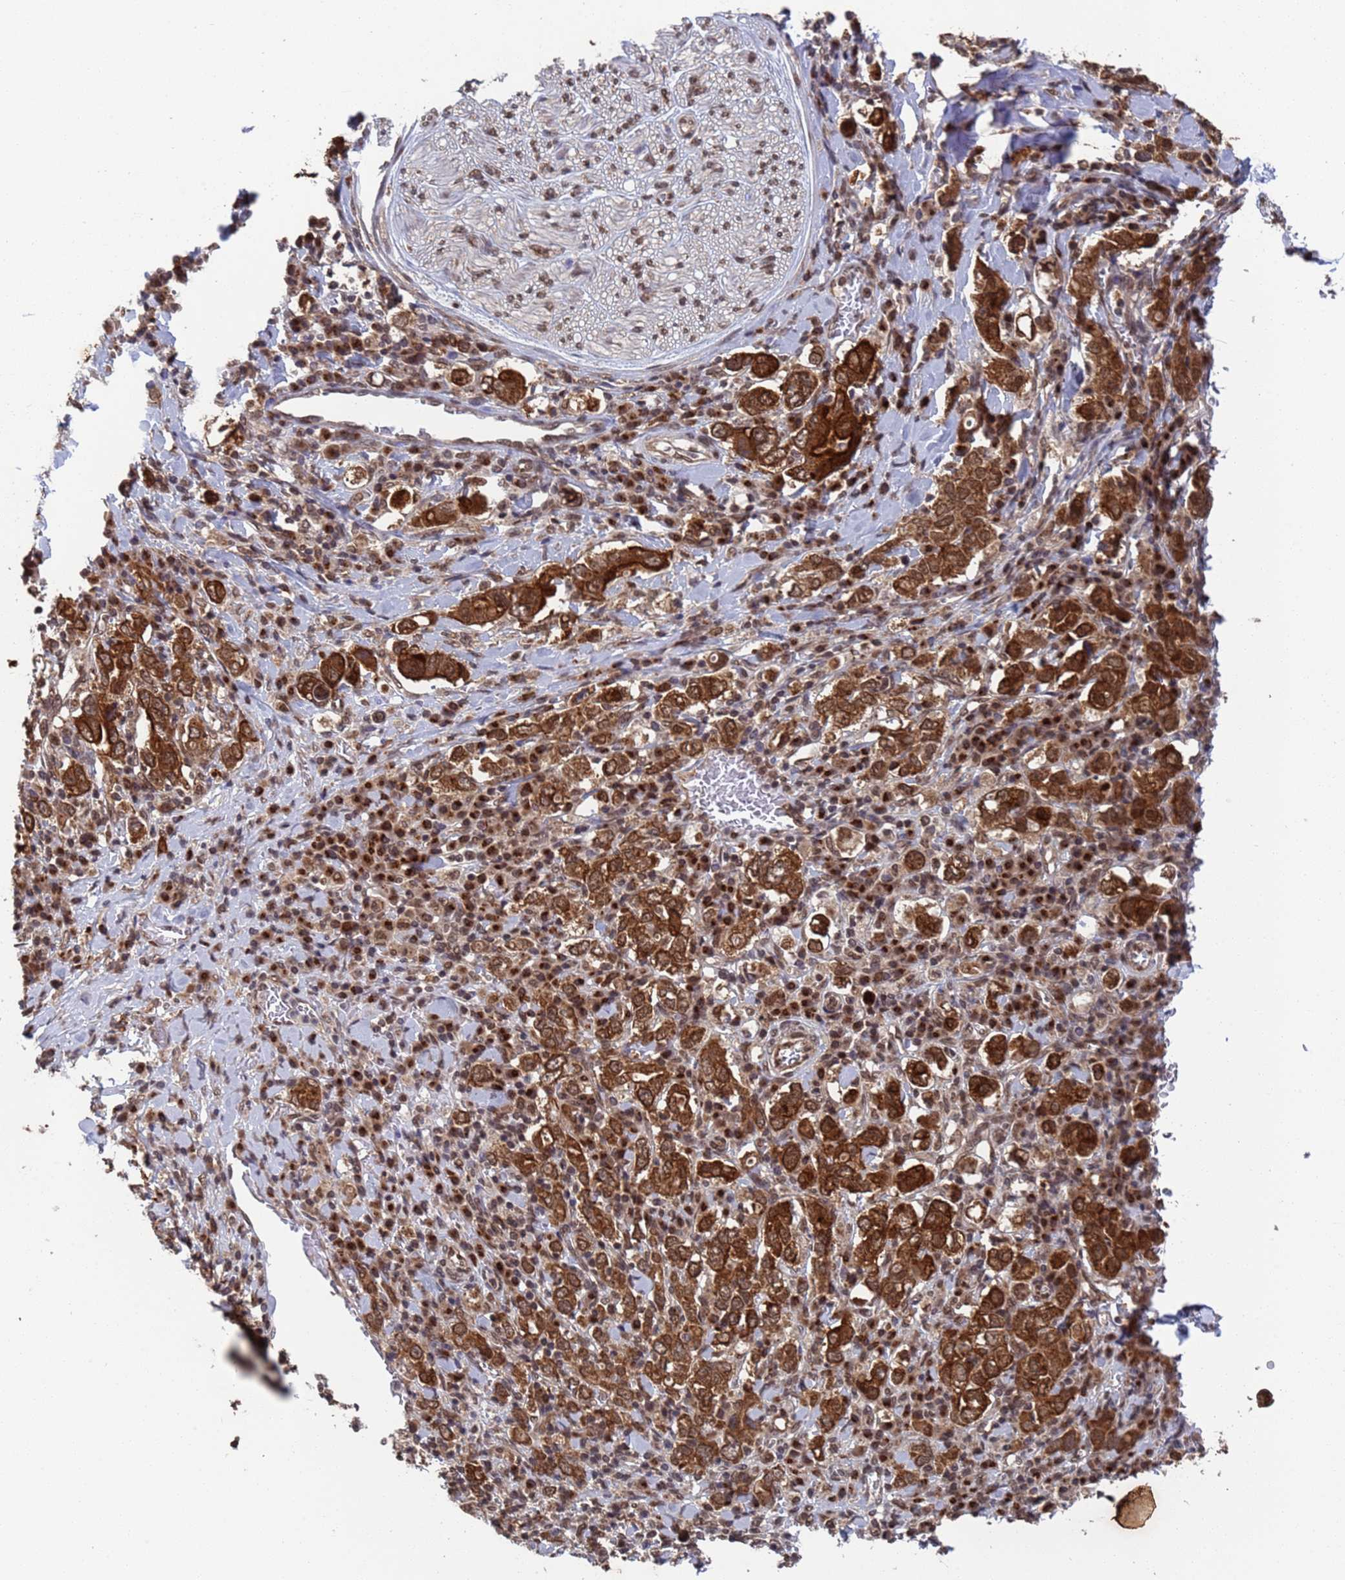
{"staining": {"intensity": "strong", "quantity": ">75%", "location": "cytoplasmic/membranous"}, "tissue": "stomach cancer", "cell_type": "Tumor cells", "image_type": "cancer", "snomed": [{"axis": "morphology", "description": "Adenocarcinoma, NOS"}, {"axis": "topography", "description": "Stomach, upper"}], "caption": "The photomicrograph exhibits a brown stain indicating the presence of a protein in the cytoplasmic/membranous of tumor cells in stomach cancer (adenocarcinoma).", "gene": "FUBP3", "patient": {"sex": "male", "age": 62}}